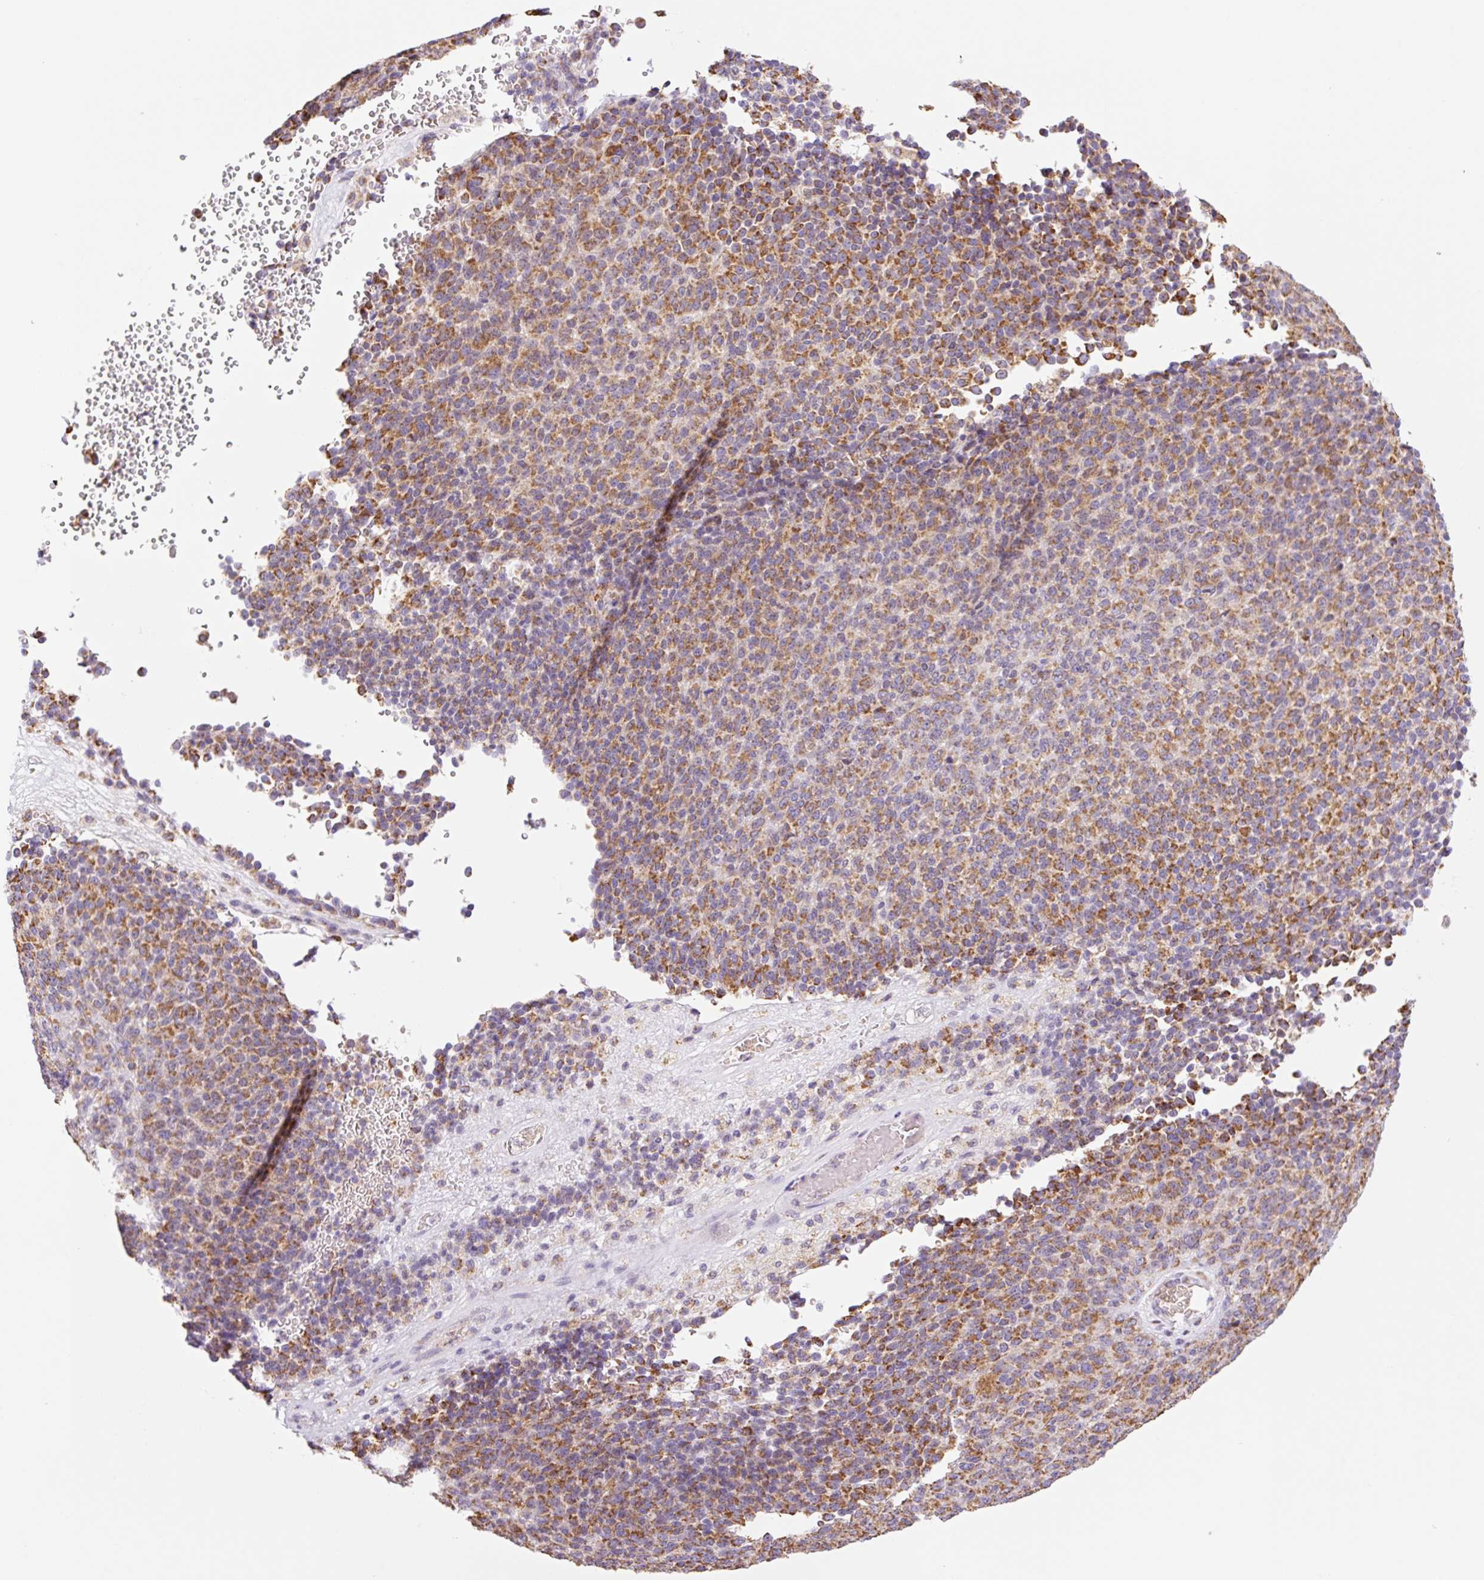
{"staining": {"intensity": "moderate", "quantity": ">75%", "location": "cytoplasmic/membranous"}, "tissue": "melanoma", "cell_type": "Tumor cells", "image_type": "cancer", "snomed": [{"axis": "morphology", "description": "Malignant melanoma, Metastatic site"}, {"axis": "topography", "description": "Brain"}], "caption": "Malignant melanoma (metastatic site) stained for a protein (brown) demonstrates moderate cytoplasmic/membranous positive expression in approximately >75% of tumor cells.", "gene": "GOSR2", "patient": {"sex": "female", "age": 56}}